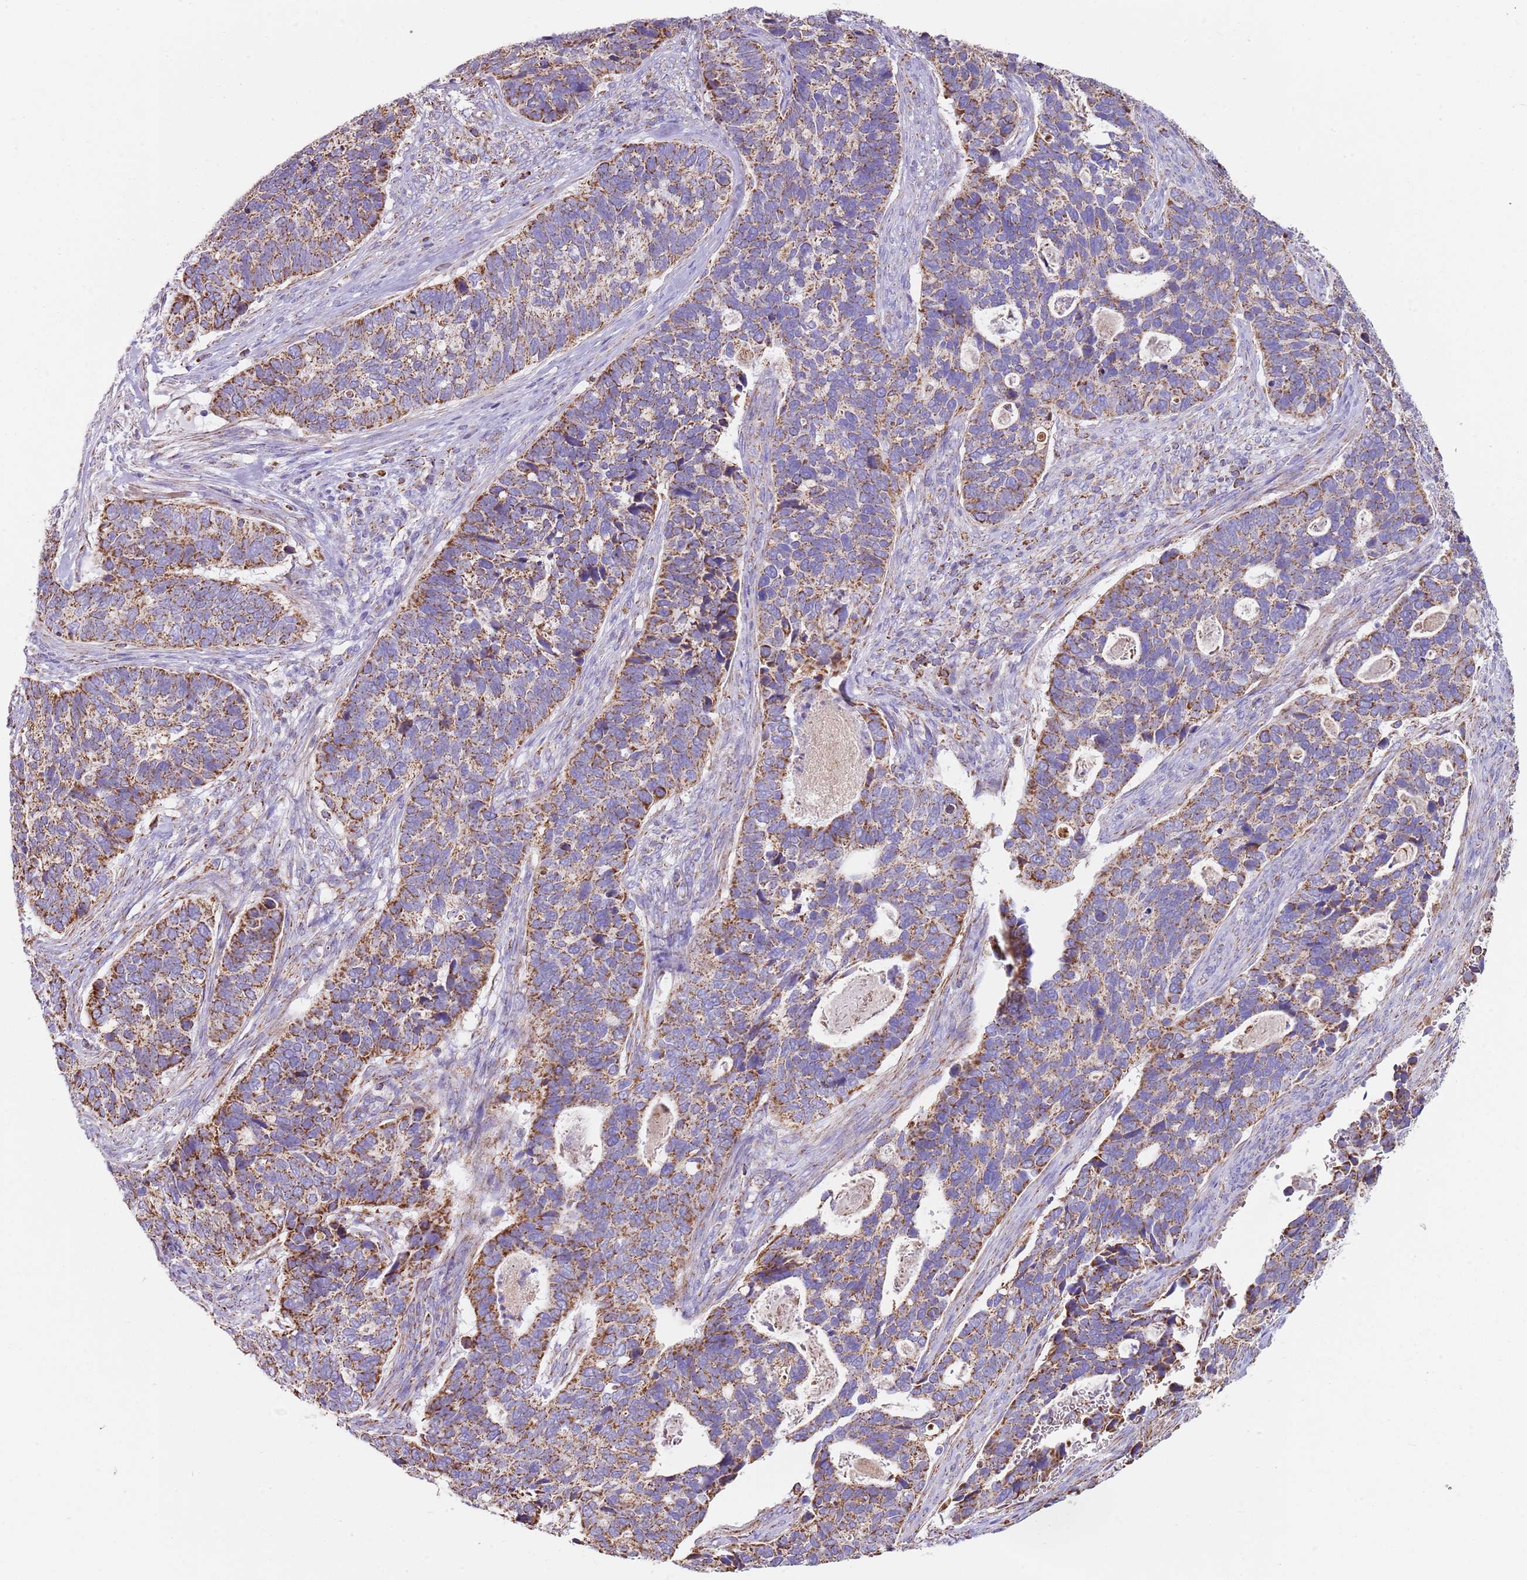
{"staining": {"intensity": "strong", "quantity": ">75%", "location": "cytoplasmic/membranous"}, "tissue": "cervical cancer", "cell_type": "Tumor cells", "image_type": "cancer", "snomed": [{"axis": "morphology", "description": "Squamous cell carcinoma, NOS"}, {"axis": "topography", "description": "Cervix"}], "caption": "Protein staining of cervical cancer (squamous cell carcinoma) tissue exhibits strong cytoplasmic/membranous expression in approximately >75% of tumor cells.", "gene": "TTLL1", "patient": {"sex": "female", "age": 38}}